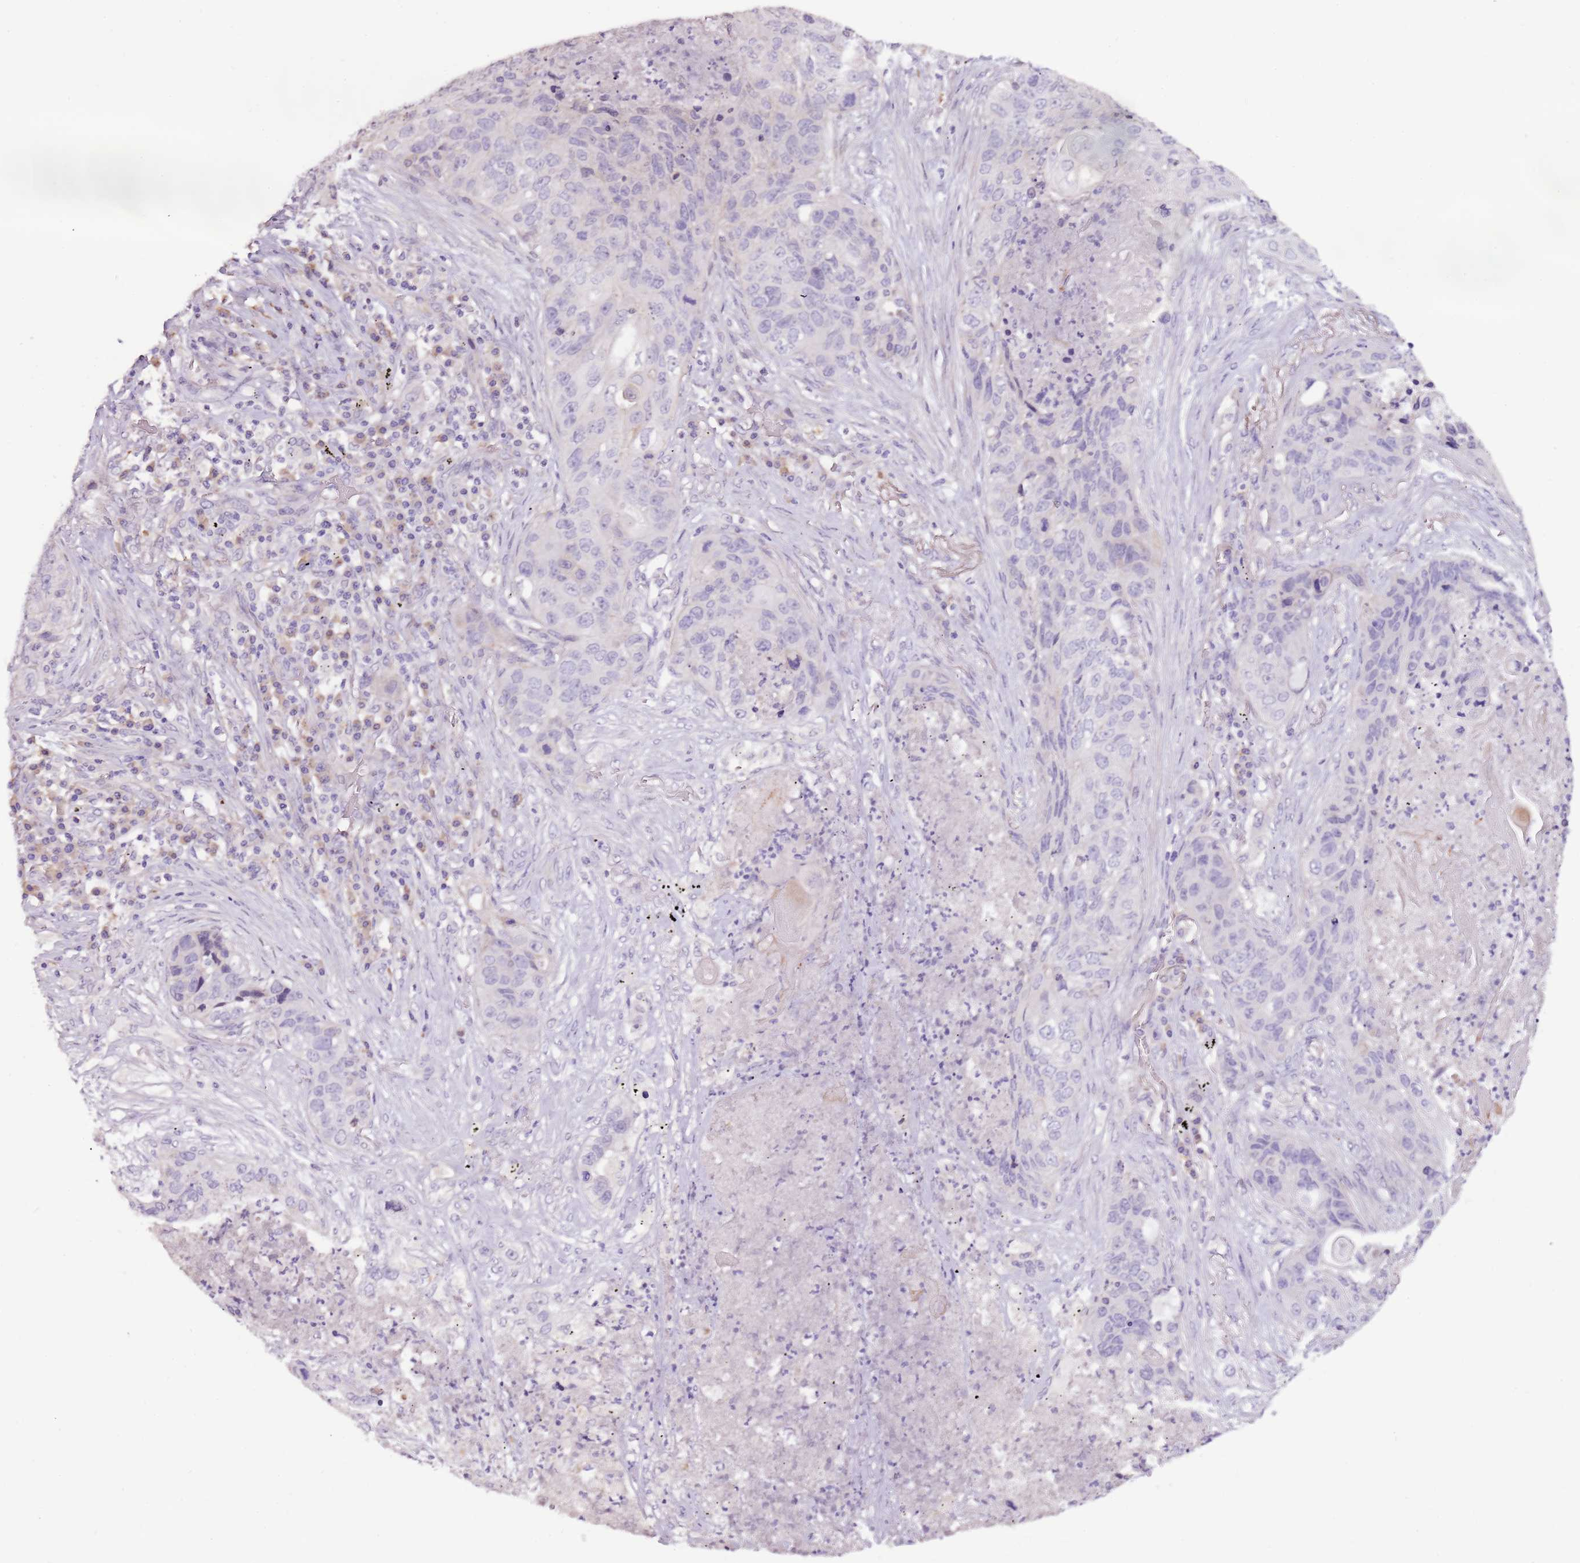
{"staining": {"intensity": "negative", "quantity": "none", "location": "none"}, "tissue": "lung cancer", "cell_type": "Tumor cells", "image_type": "cancer", "snomed": [{"axis": "morphology", "description": "Squamous cell carcinoma, NOS"}, {"axis": "topography", "description": "Lung"}], "caption": "A micrograph of squamous cell carcinoma (lung) stained for a protein shows no brown staining in tumor cells. (Brightfield microscopy of DAB IHC at high magnification).", "gene": "NKX2-3", "patient": {"sex": "female", "age": 63}}